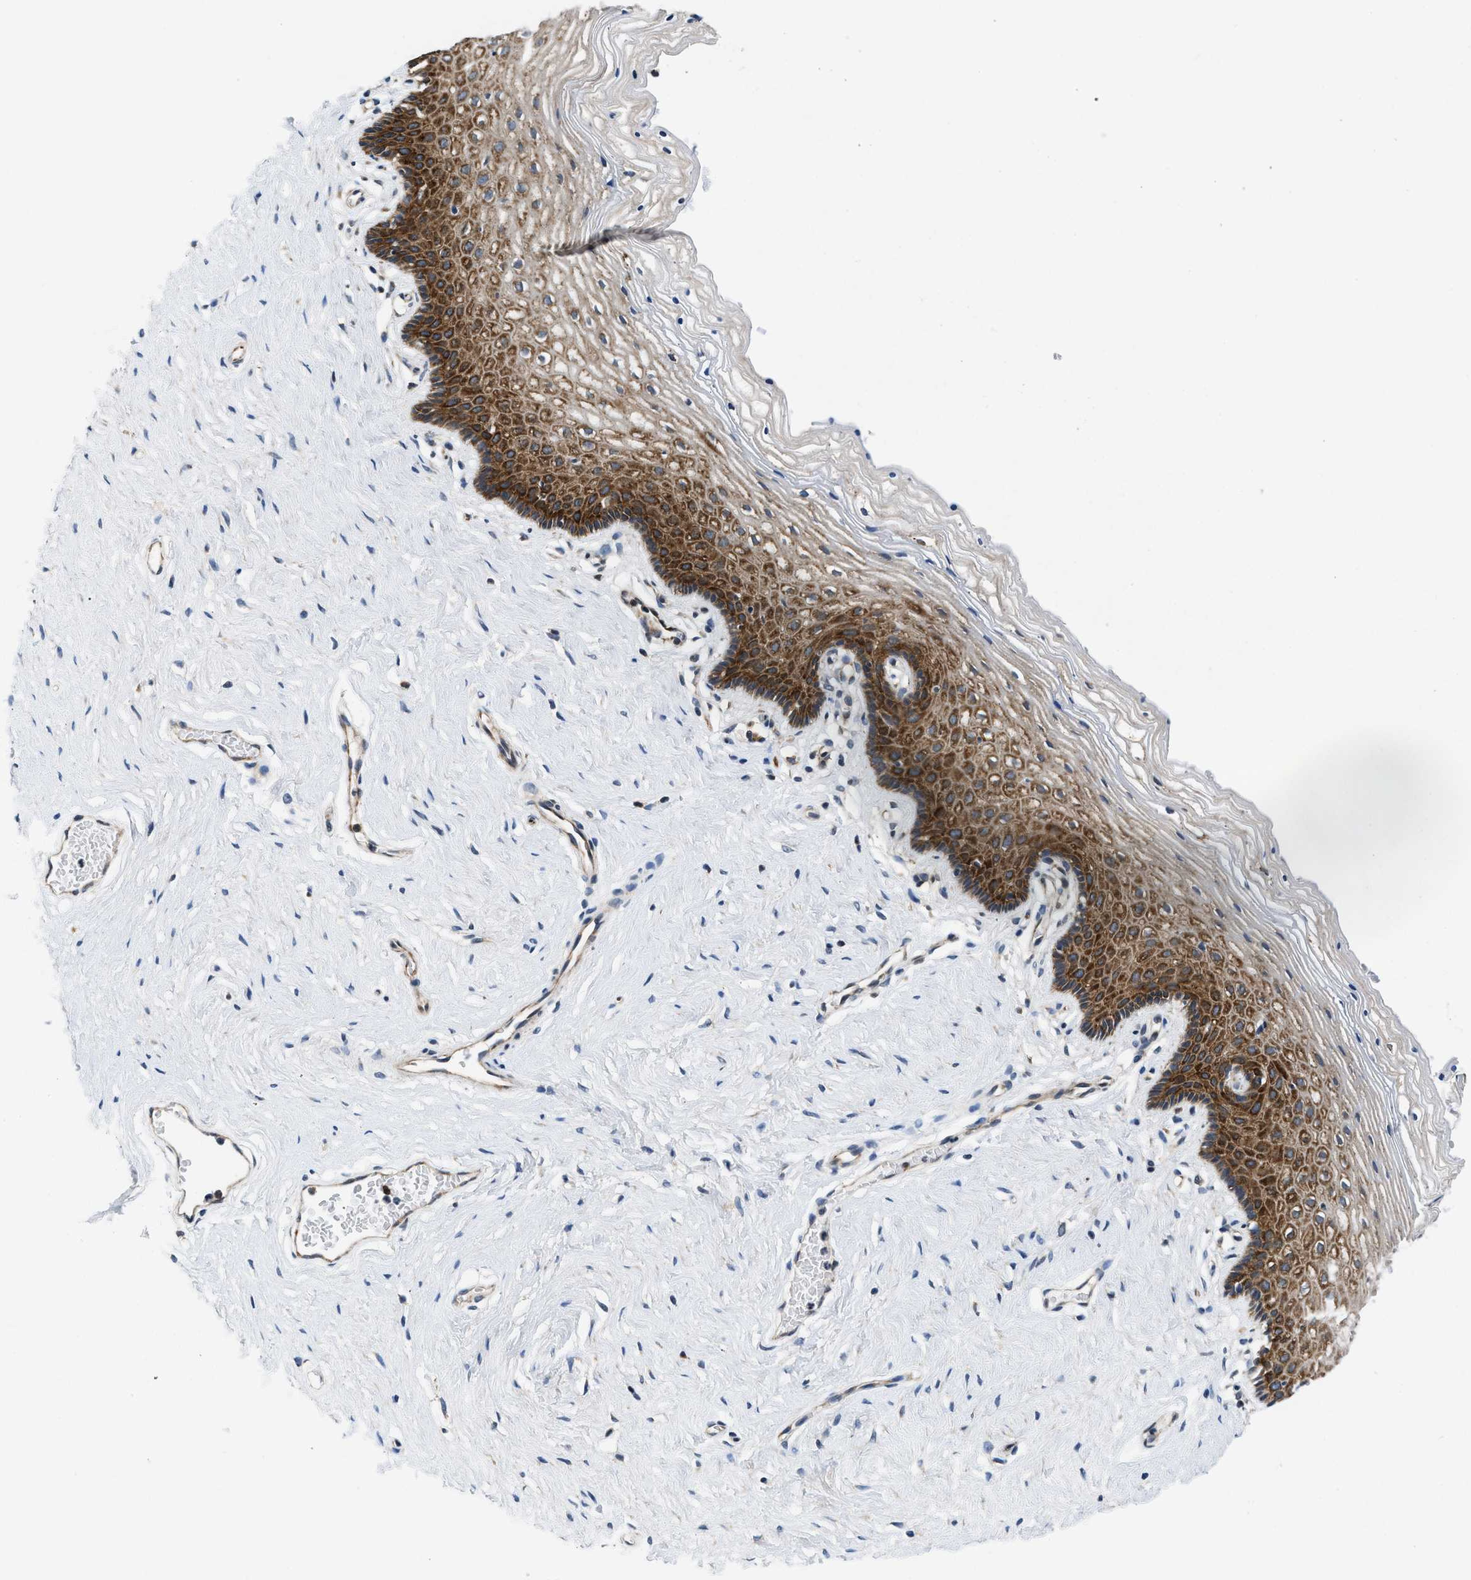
{"staining": {"intensity": "strong", "quantity": "25%-75%", "location": "cytoplasmic/membranous"}, "tissue": "vagina", "cell_type": "Squamous epithelial cells", "image_type": "normal", "snomed": [{"axis": "morphology", "description": "Normal tissue, NOS"}, {"axis": "topography", "description": "Vagina"}], "caption": "The photomicrograph demonstrates a brown stain indicating the presence of a protein in the cytoplasmic/membranous of squamous epithelial cells in vagina.", "gene": "PA2G4", "patient": {"sex": "female", "age": 32}}